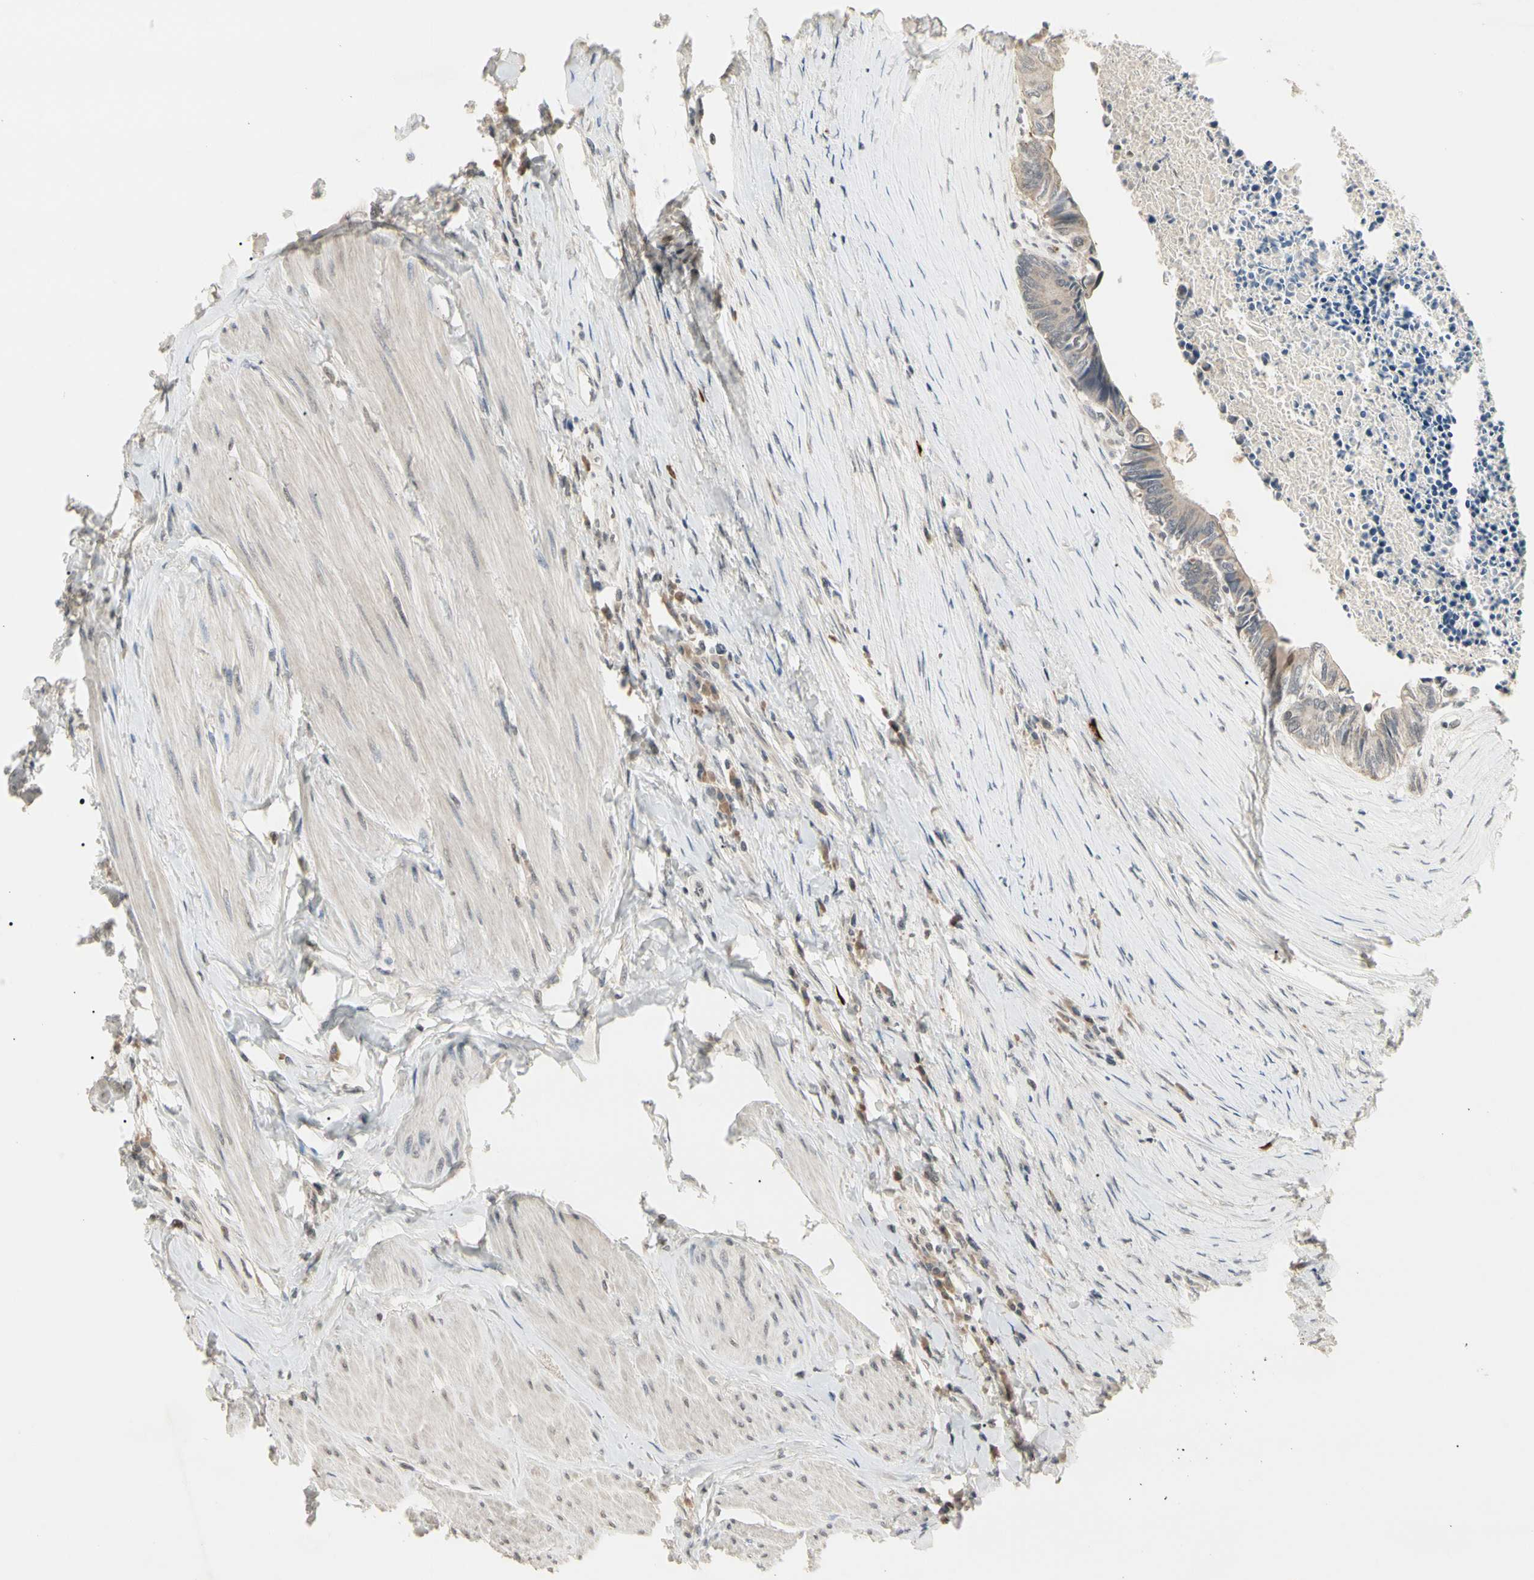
{"staining": {"intensity": "negative", "quantity": "none", "location": "none"}, "tissue": "colorectal cancer", "cell_type": "Tumor cells", "image_type": "cancer", "snomed": [{"axis": "morphology", "description": "Adenocarcinoma, NOS"}, {"axis": "topography", "description": "Rectum"}], "caption": "A high-resolution photomicrograph shows IHC staining of adenocarcinoma (colorectal), which displays no significant positivity in tumor cells. (DAB (3,3'-diaminobenzidine) immunohistochemistry visualized using brightfield microscopy, high magnification).", "gene": "GREM1", "patient": {"sex": "male", "age": 63}}